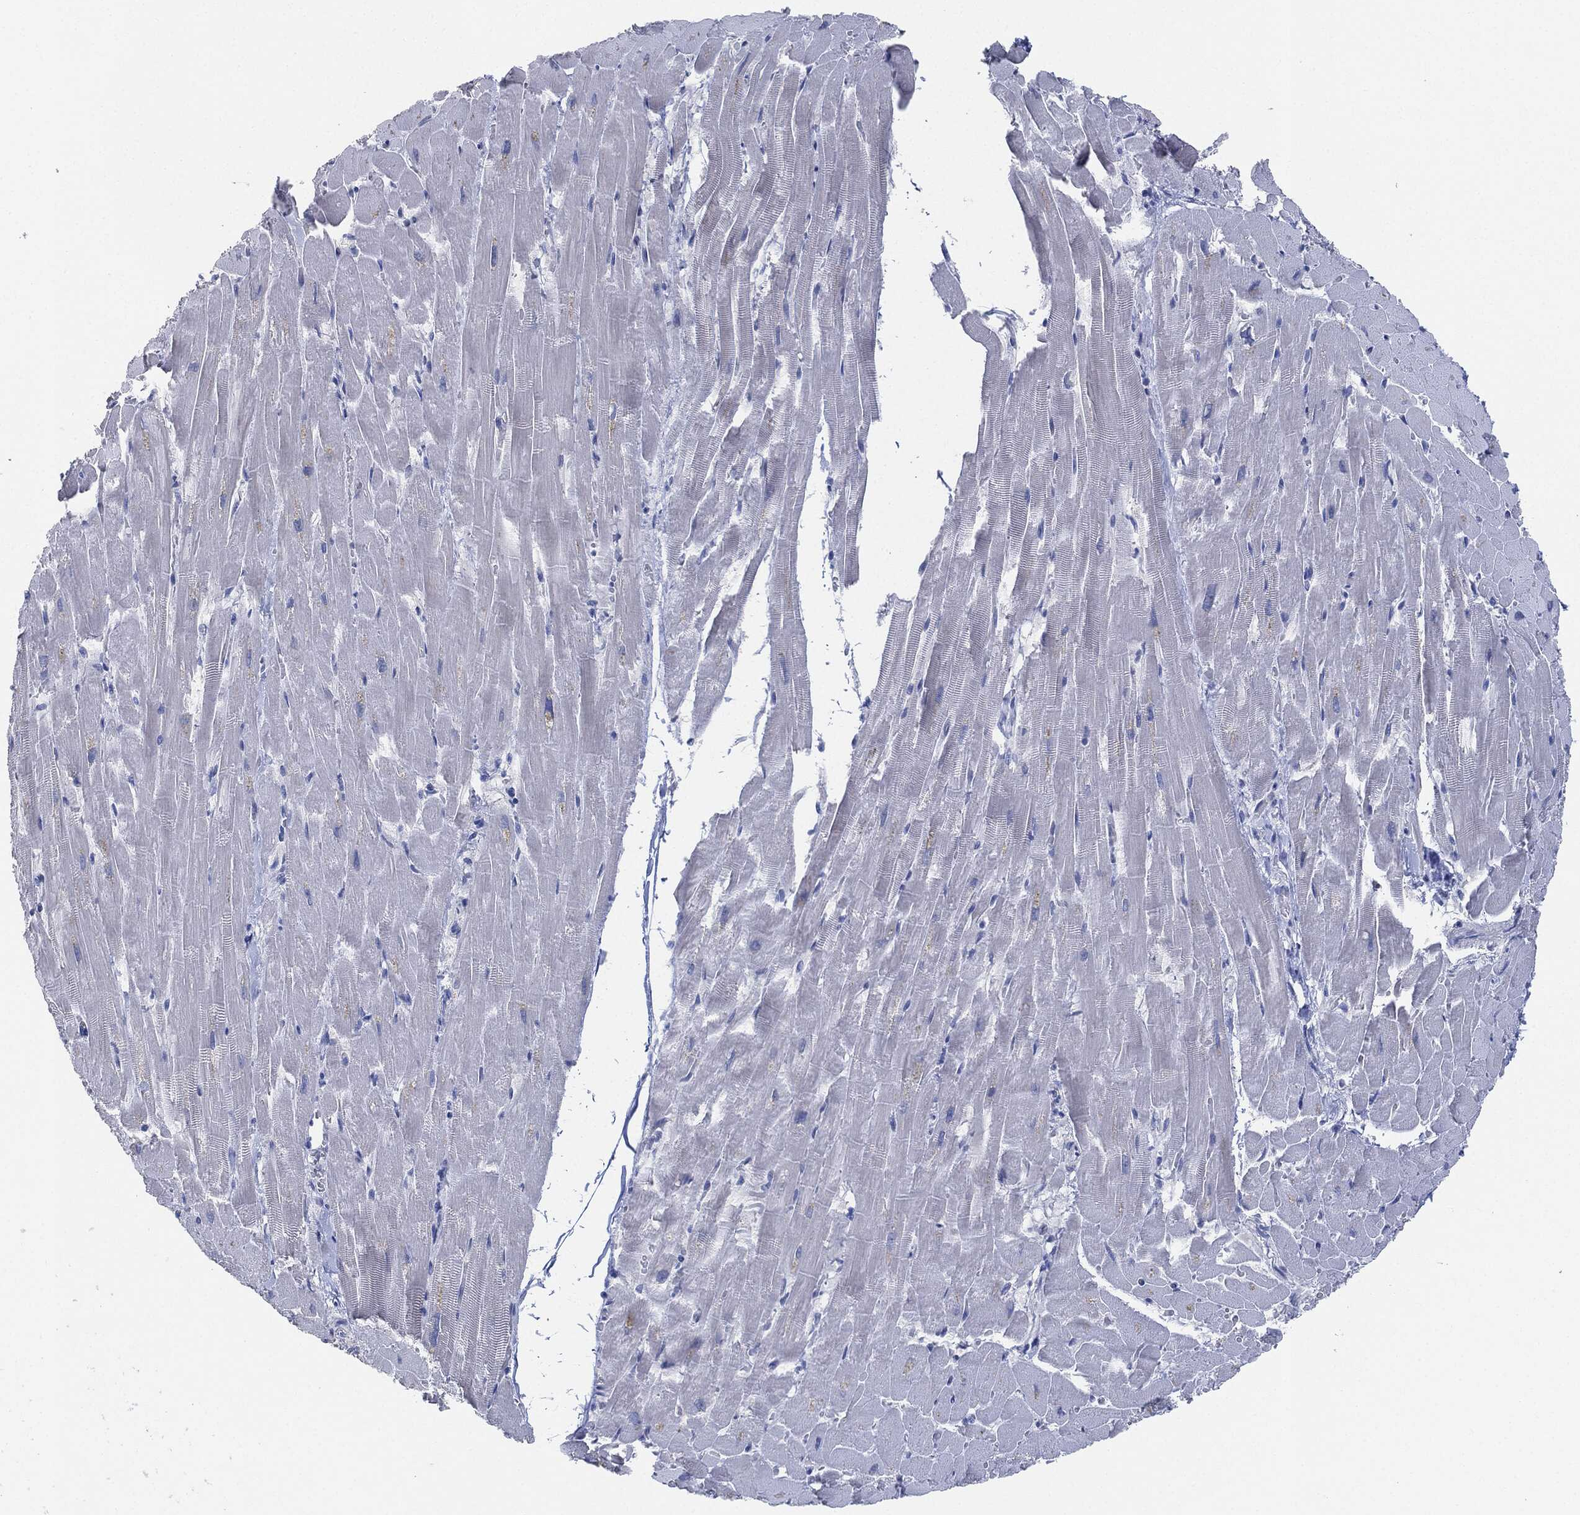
{"staining": {"intensity": "negative", "quantity": "none", "location": "none"}, "tissue": "heart muscle", "cell_type": "Cardiomyocytes", "image_type": "normal", "snomed": [{"axis": "morphology", "description": "Normal tissue, NOS"}, {"axis": "topography", "description": "Heart"}], "caption": "The micrograph shows no significant expression in cardiomyocytes of heart muscle. (DAB (3,3'-diaminobenzidine) IHC visualized using brightfield microscopy, high magnification).", "gene": "AFP", "patient": {"sex": "male", "age": 37}}